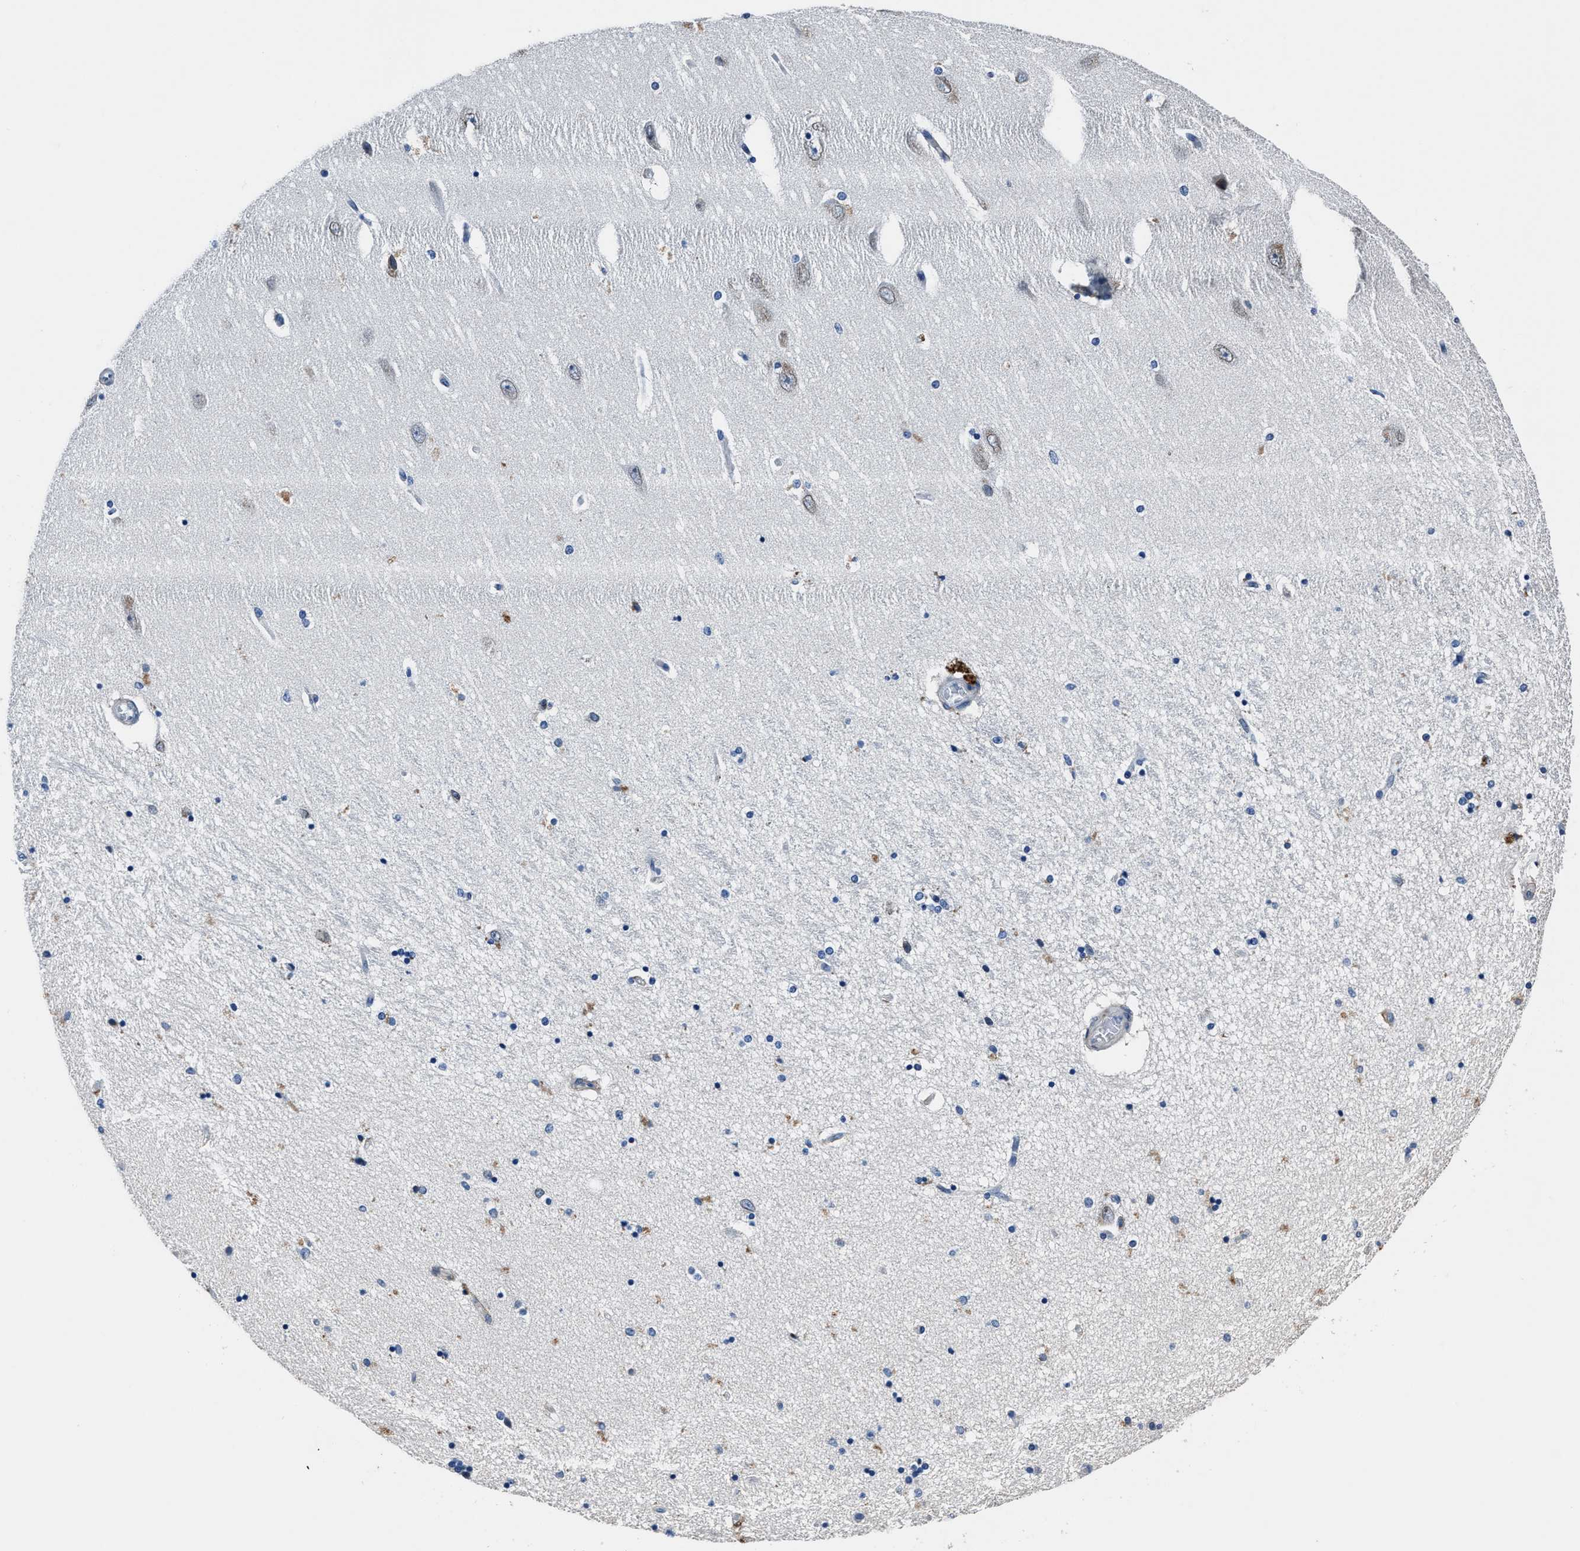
{"staining": {"intensity": "moderate", "quantity": "<25%", "location": "cytoplasmic/membranous"}, "tissue": "hippocampus", "cell_type": "Glial cells", "image_type": "normal", "snomed": [{"axis": "morphology", "description": "Normal tissue, NOS"}, {"axis": "topography", "description": "Hippocampus"}], "caption": "Immunohistochemistry (IHC) of unremarkable human hippocampus exhibits low levels of moderate cytoplasmic/membranous staining in about <25% of glial cells.", "gene": "FGL2", "patient": {"sex": "female", "age": 54}}